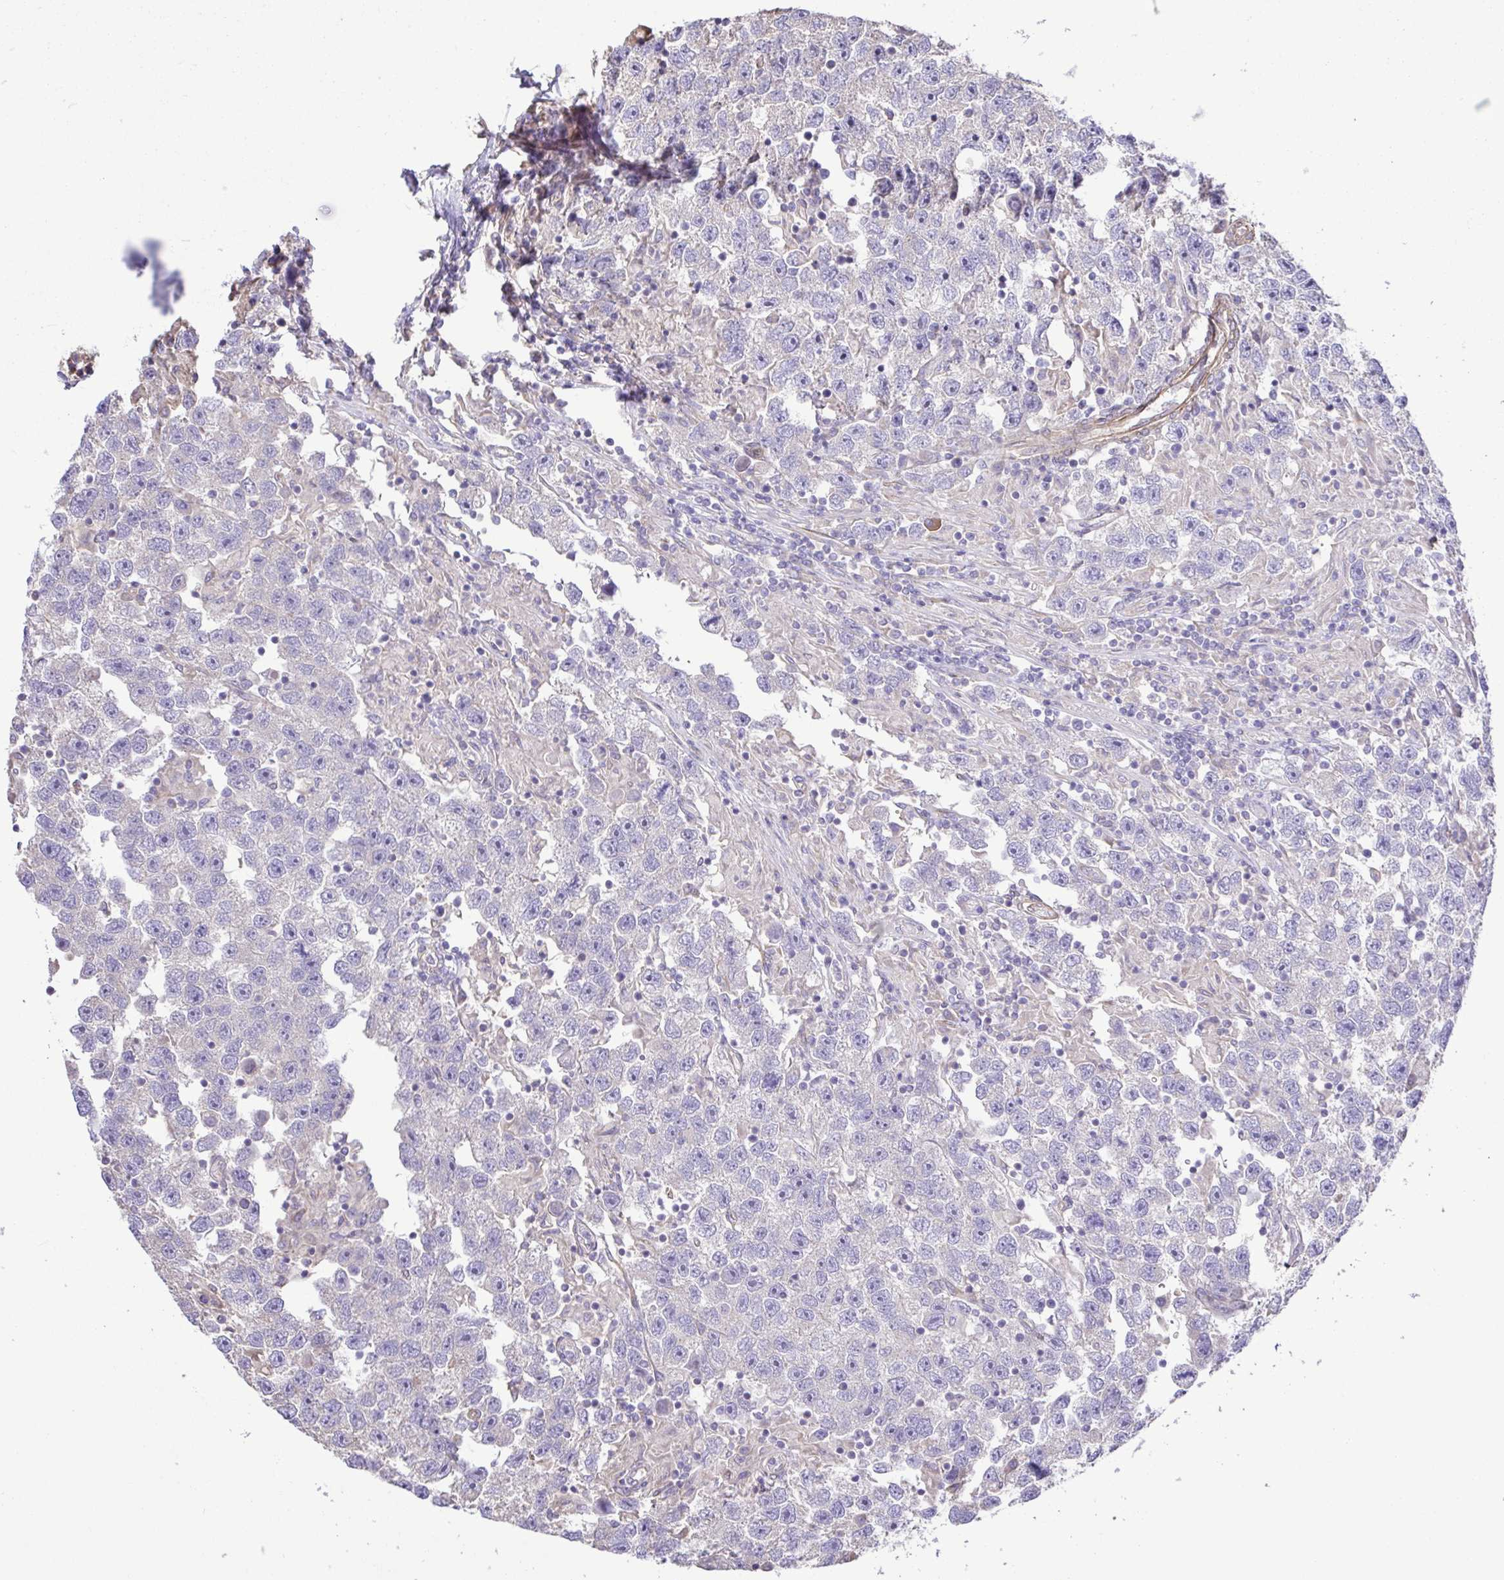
{"staining": {"intensity": "negative", "quantity": "none", "location": "none"}, "tissue": "testis cancer", "cell_type": "Tumor cells", "image_type": "cancer", "snomed": [{"axis": "morphology", "description": "Seminoma, NOS"}, {"axis": "topography", "description": "Testis"}], "caption": "Immunohistochemistry (IHC) micrograph of testis cancer stained for a protein (brown), which exhibits no positivity in tumor cells.", "gene": "FLT1", "patient": {"sex": "male", "age": 26}}